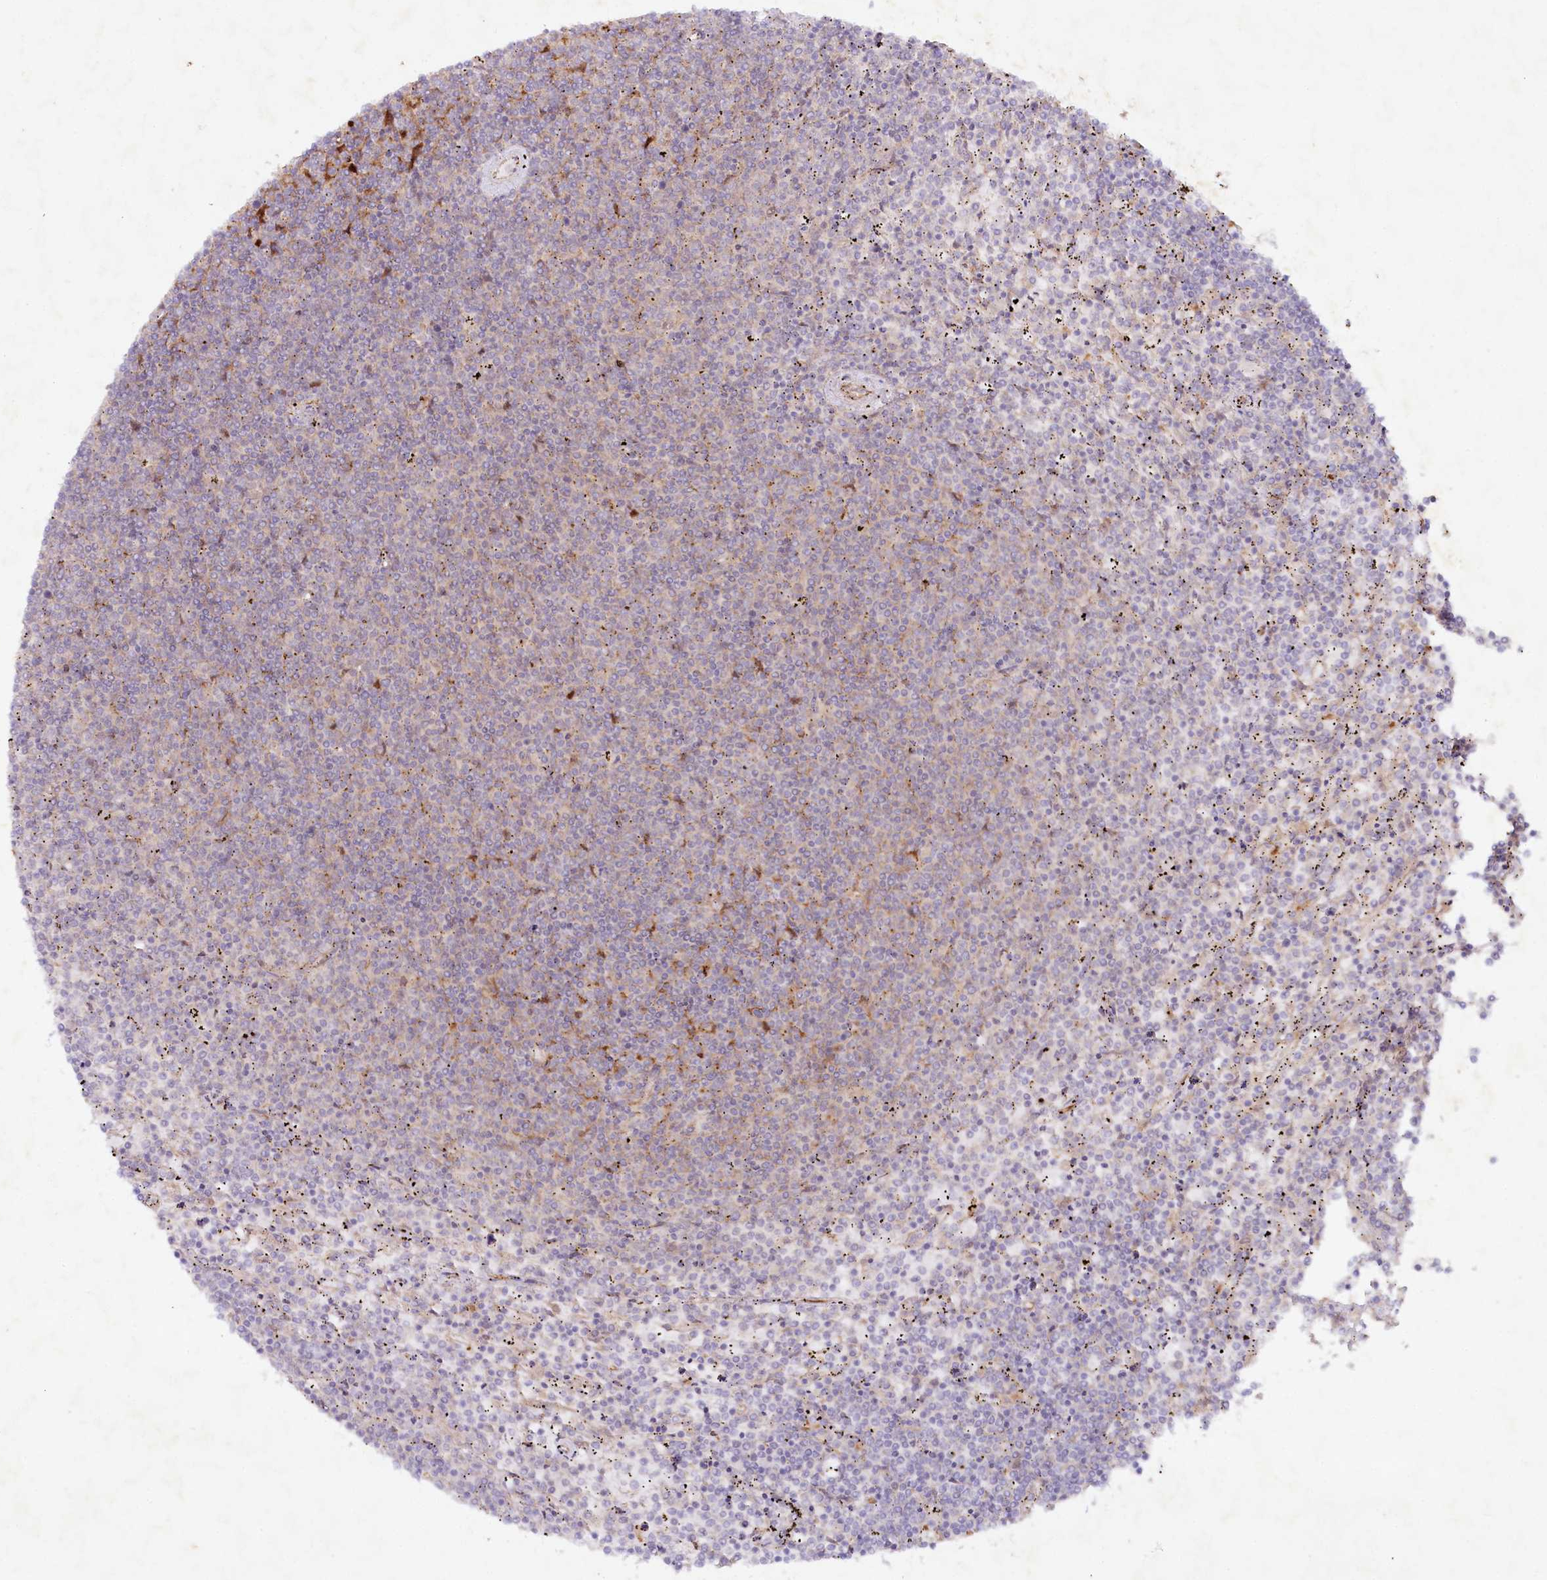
{"staining": {"intensity": "weak", "quantity": "25%-75%", "location": "cytoplasmic/membranous"}, "tissue": "lymphoma", "cell_type": "Tumor cells", "image_type": "cancer", "snomed": [{"axis": "morphology", "description": "Malignant lymphoma, non-Hodgkin's type, Low grade"}, {"axis": "topography", "description": "Spleen"}], "caption": "Lymphoma tissue displays weak cytoplasmic/membranous positivity in about 25%-75% of tumor cells, visualized by immunohistochemistry.", "gene": "TNIP1", "patient": {"sex": "female", "age": 50}}